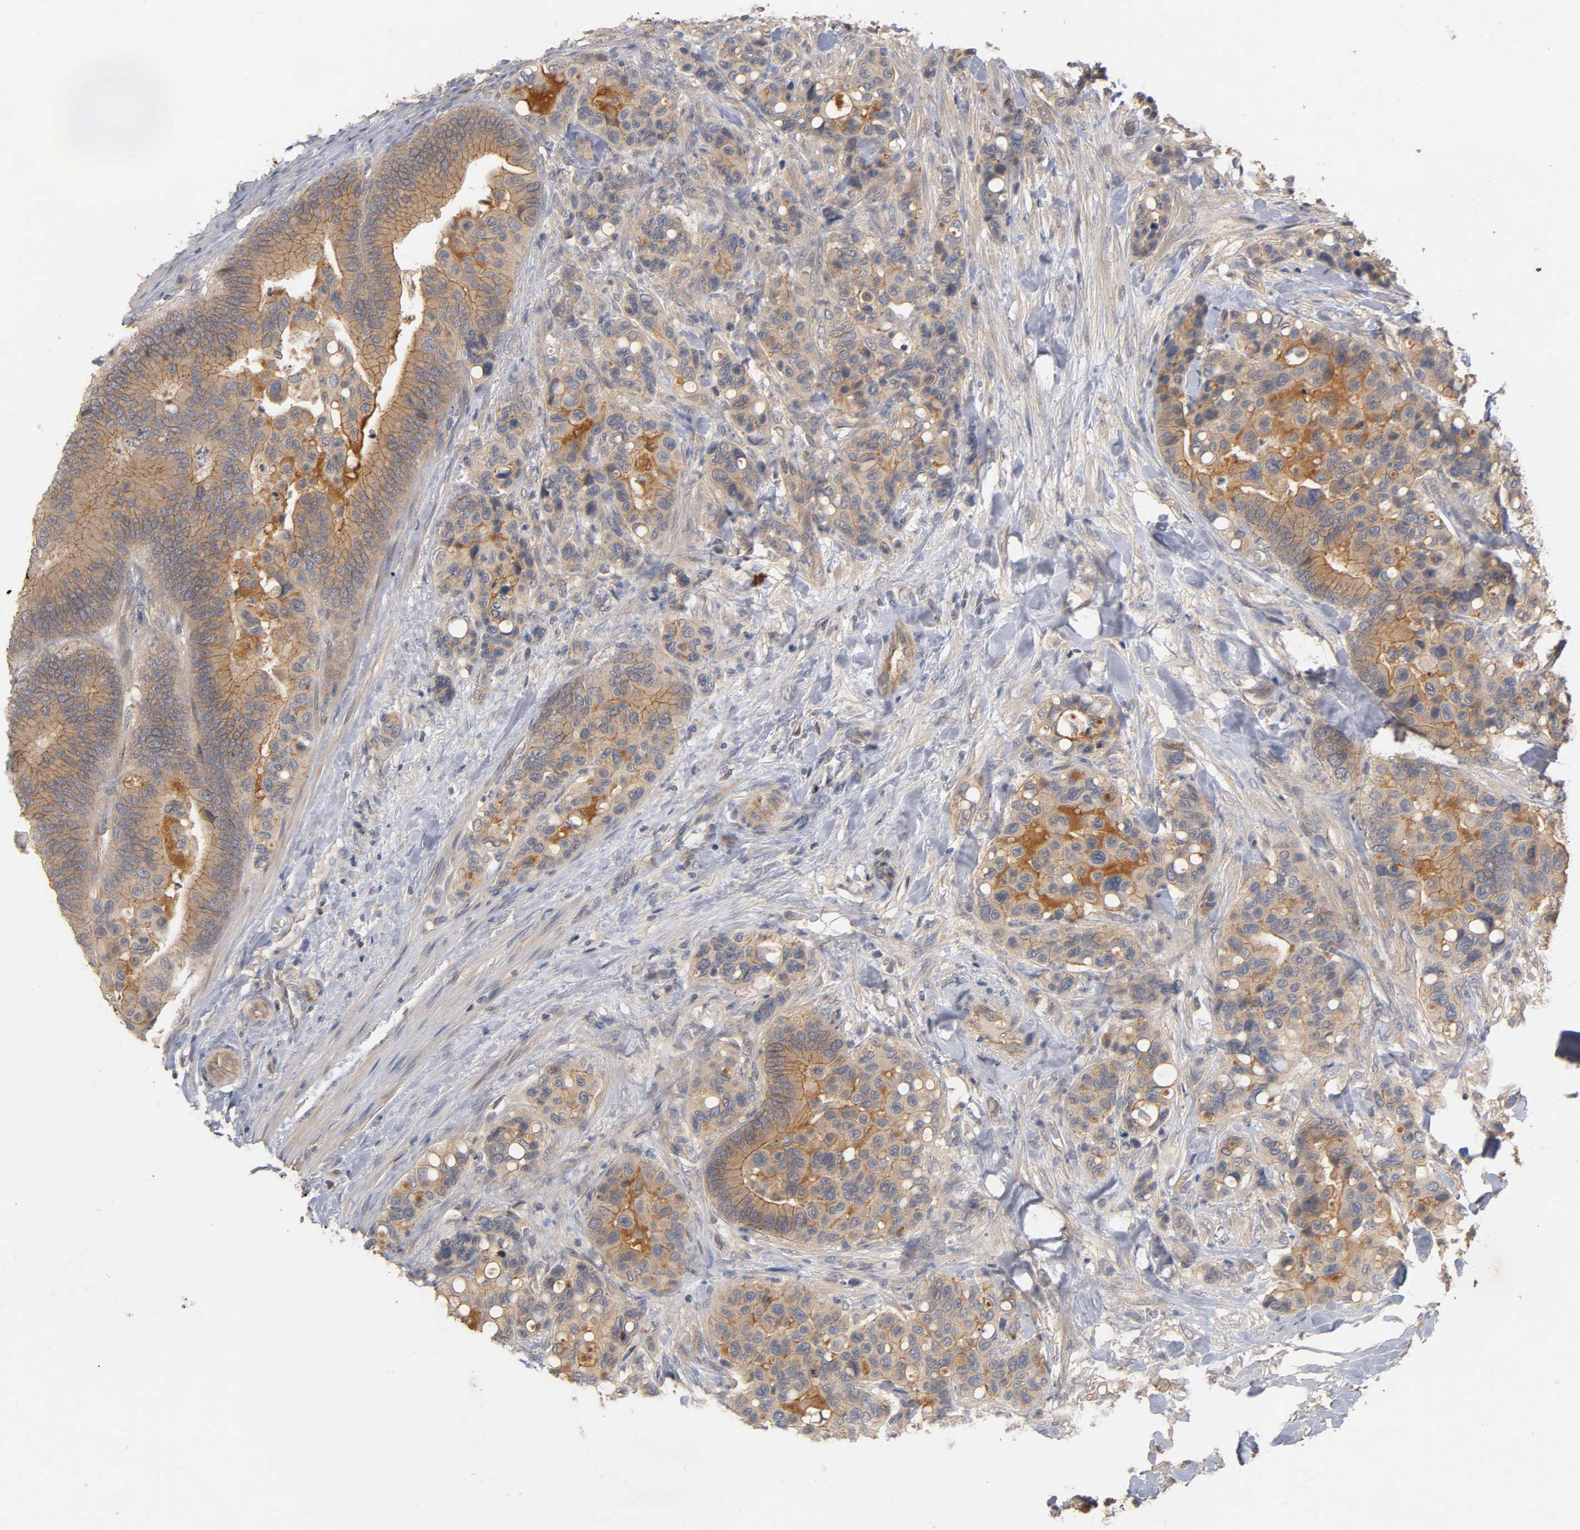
{"staining": {"intensity": "moderate", "quantity": ">75%", "location": "cytoplasmic/membranous"}, "tissue": "colorectal cancer", "cell_type": "Tumor cells", "image_type": "cancer", "snomed": [{"axis": "morphology", "description": "Normal tissue, NOS"}, {"axis": "morphology", "description": "Adenocarcinoma, NOS"}, {"axis": "topography", "description": "Colon"}], "caption": "Approximately >75% of tumor cells in adenocarcinoma (colorectal) demonstrate moderate cytoplasmic/membranous protein positivity as visualized by brown immunohistochemical staining.", "gene": "PDZD11", "patient": {"sex": "male", "age": 82}}